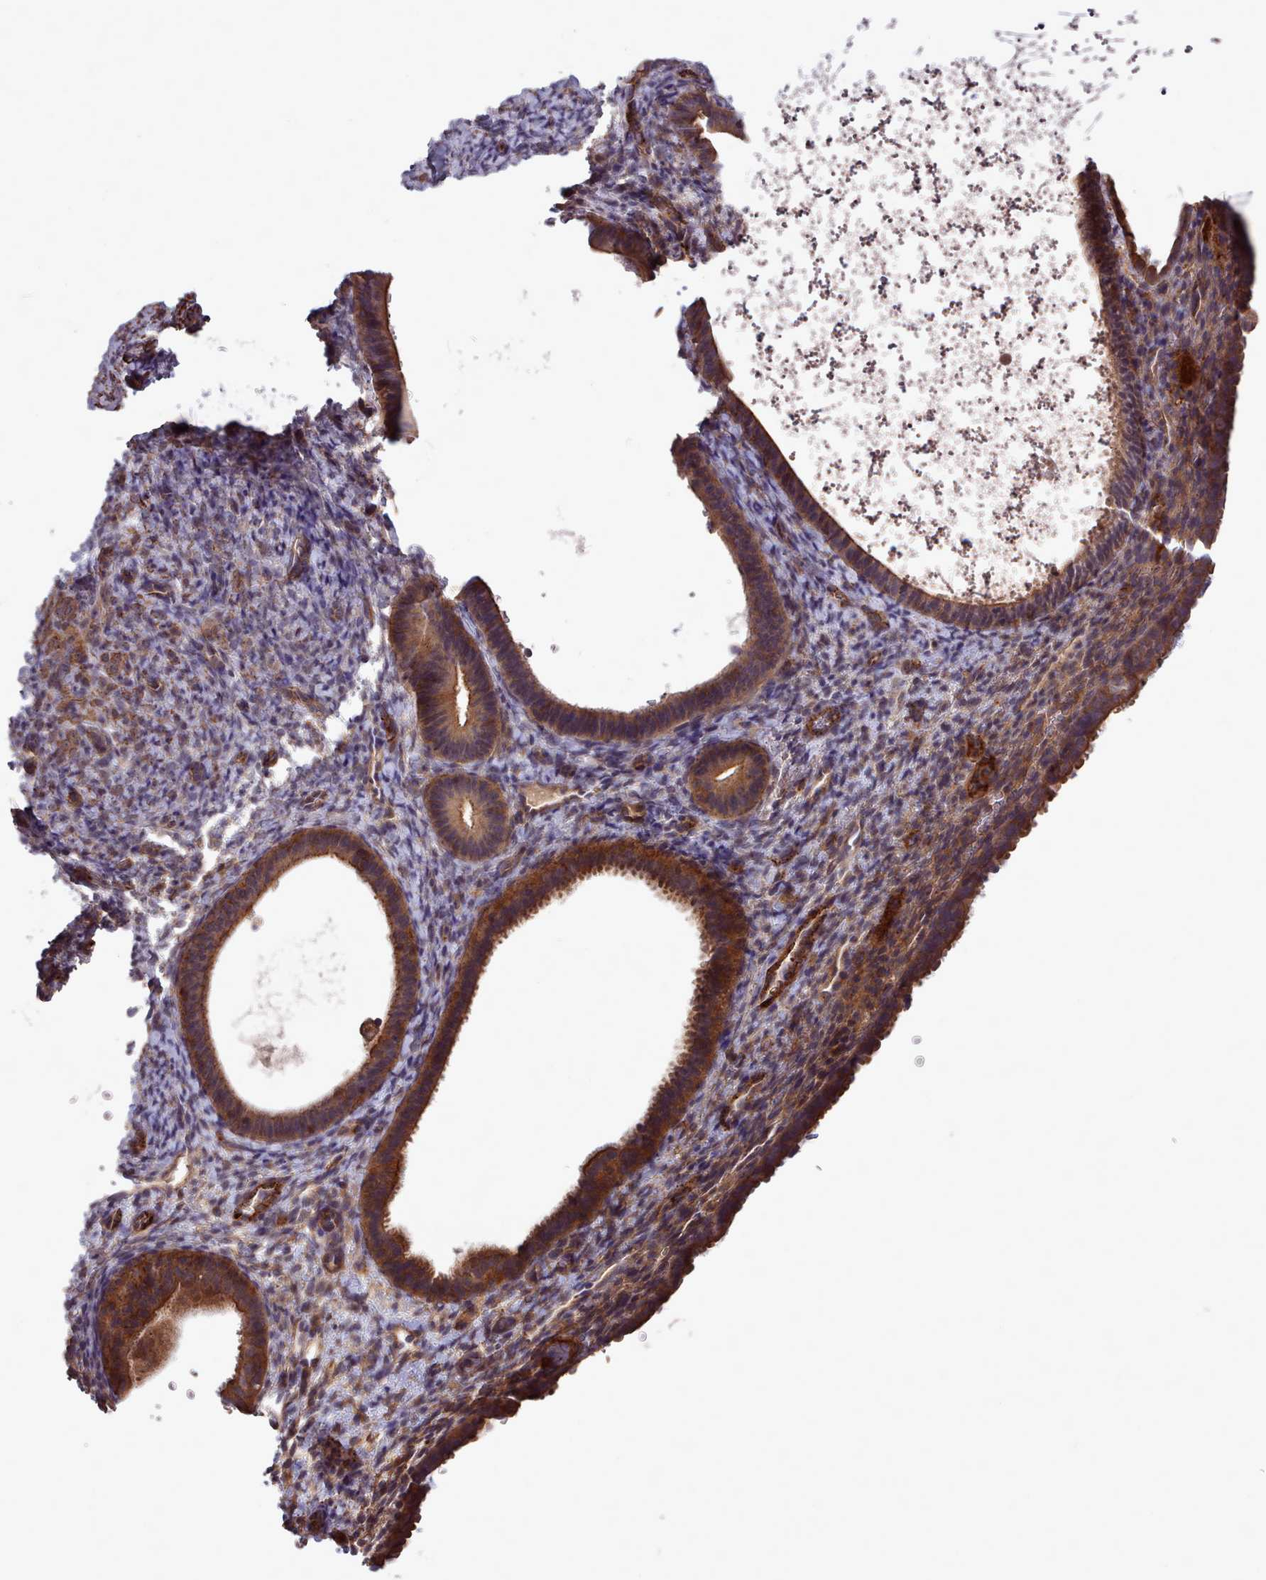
{"staining": {"intensity": "moderate", "quantity": "<25%", "location": "cytoplasmic/membranous"}, "tissue": "endometrium", "cell_type": "Cells in endometrial stroma", "image_type": "normal", "snomed": [{"axis": "morphology", "description": "Normal tissue, NOS"}, {"axis": "topography", "description": "Endometrium"}], "caption": "Human endometrium stained with a brown dye exhibits moderate cytoplasmic/membranous positive staining in approximately <25% of cells in endometrial stroma.", "gene": "STUB1", "patient": {"sex": "female", "age": 65}}